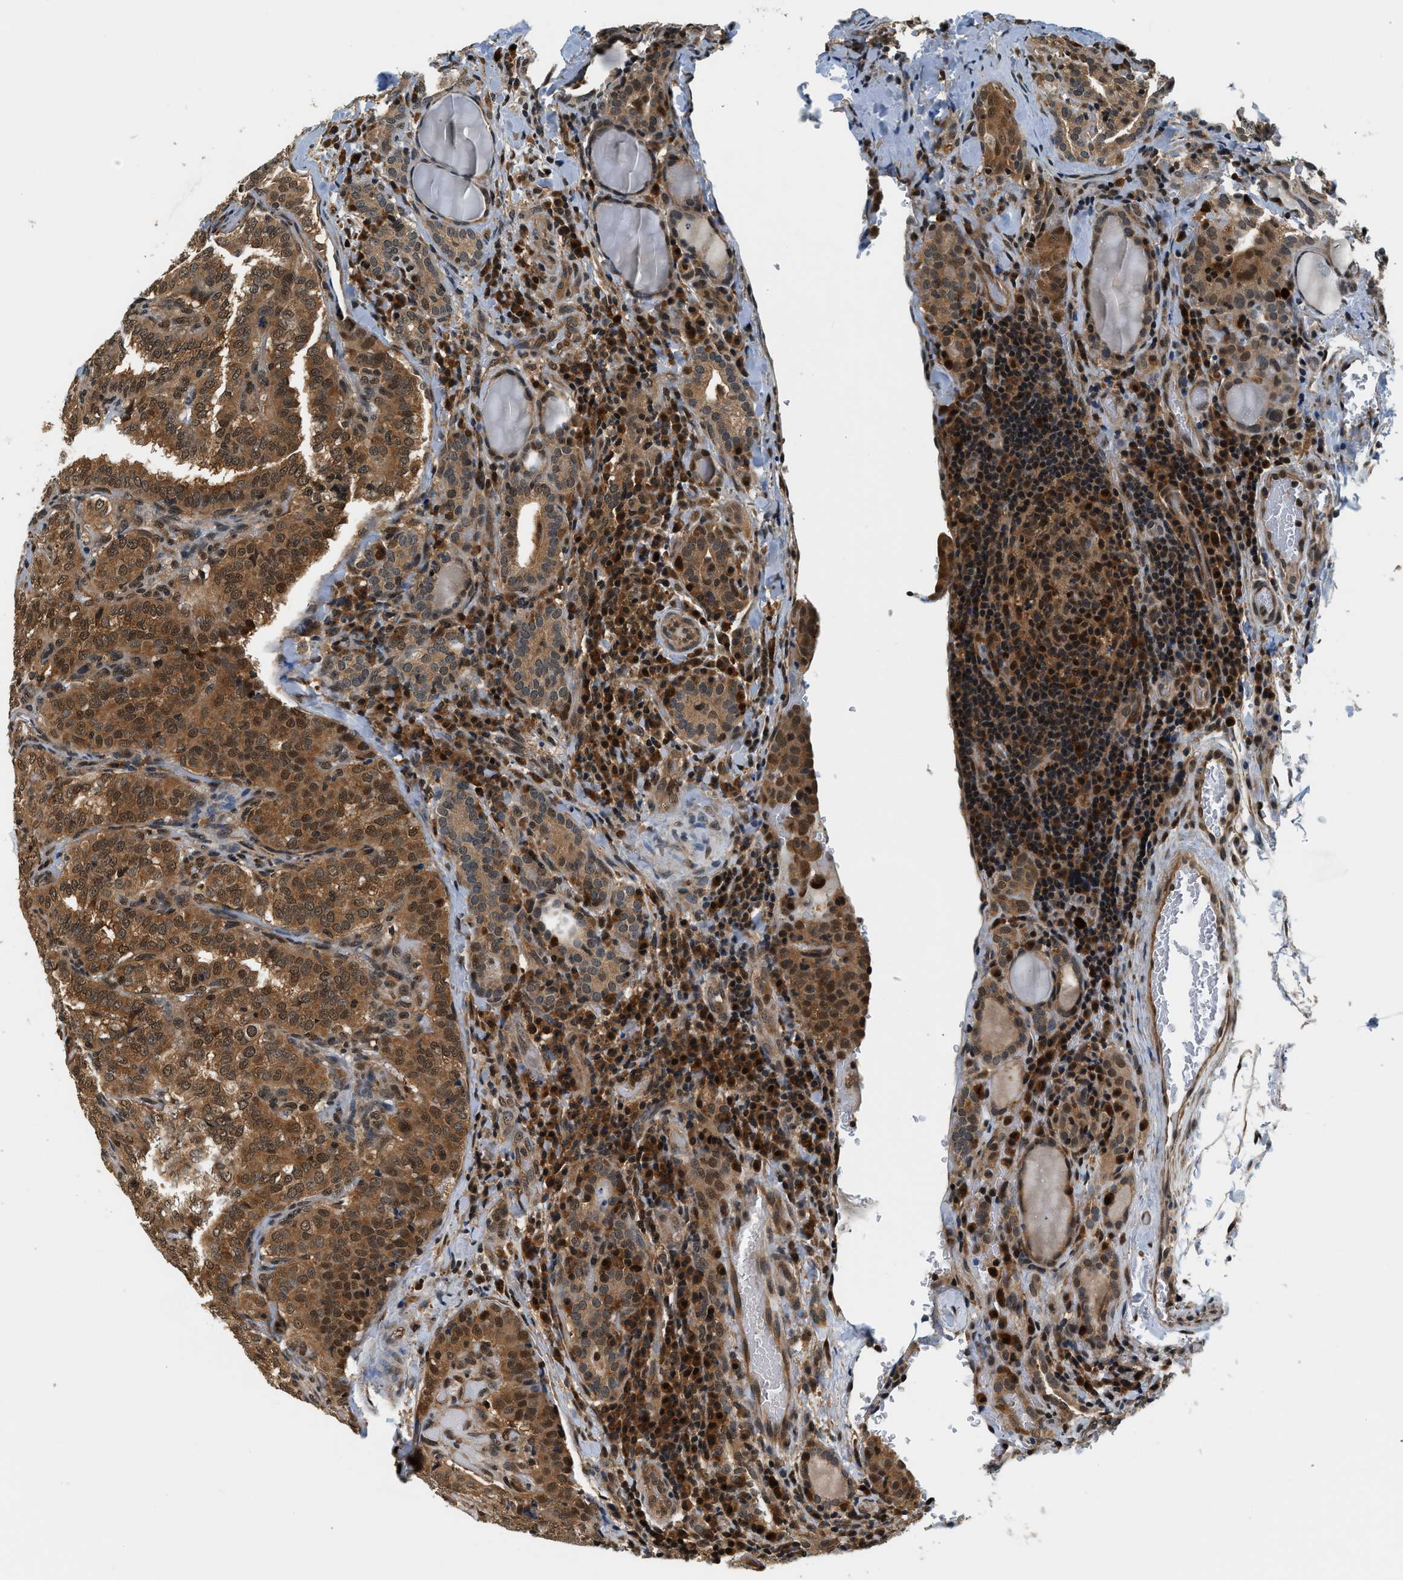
{"staining": {"intensity": "strong", "quantity": ">75%", "location": "cytoplasmic/membranous,nuclear"}, "tissue": "thyroid cancer", "cell_type": "Tumor cells", "image_type": "cancer", "snomed": [{"axis": "morphology", "description": "Normal tissue, NOS"}, {"axis": "morphology", "description": "Papillary adenocarcinoma, NOS"}, {"axis": "topography", "description": "Thyroid gland"}], "caption": "Immunohistochemical staining of thyroid cancer (papillary adenocarcinoma) reveals high levels of strong cytoplasmic/membranous and nuclear protein staining in approximately >75% of tumor cells. (DAB IHC with brightfield microscopy, high magnification).", "gene": "PSMD3", "patient": {"sex": "female", "age": 30}}